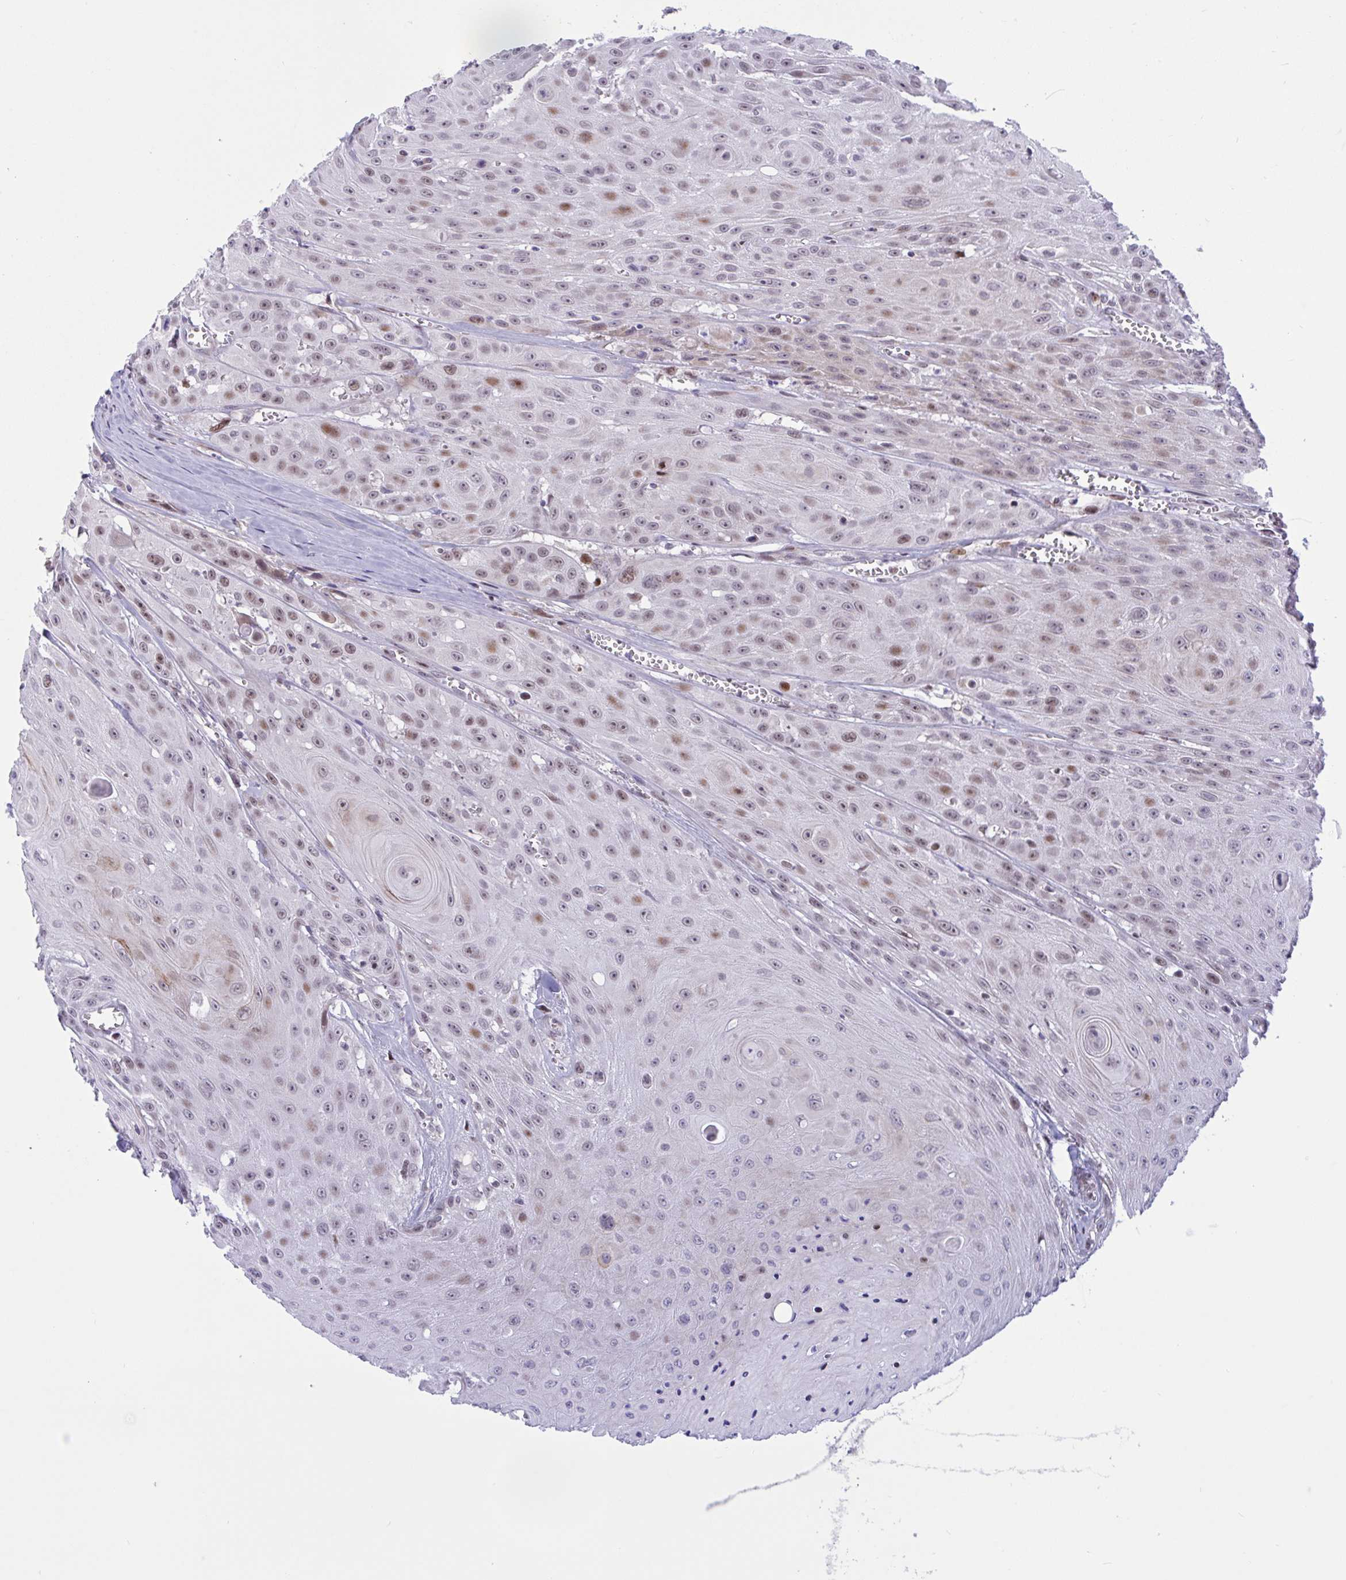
{"staining": {"intensity": "moderate", "quantity": "25%-75%", "location": "nuclear"}, "tissue": "head and neck cancer", "cell_type": "Tumor cells", "image_type": "cancer", "snomed": [{"axis": "morphology", "description": "Squamous cell carcinoma, NOS"}, {"axis": "topography", "description": "Oral tissue"}, {"axis": "topography", "description": "Head-Neck"}], "caption": "Immunohistochemistry of squamous cell carcinoma (head and neck) demonstrates medium levels of moderate nuclear expression in approximately 25%-75% of tumor cells. The staining was performed using DAB (3,3'-diaminobenzidine), with brown indicating positive protein expression. Nuclei are stained blue with hematoxylin.", "gene": "RBL1", "patient": {"sex": "male", "age": 81}}